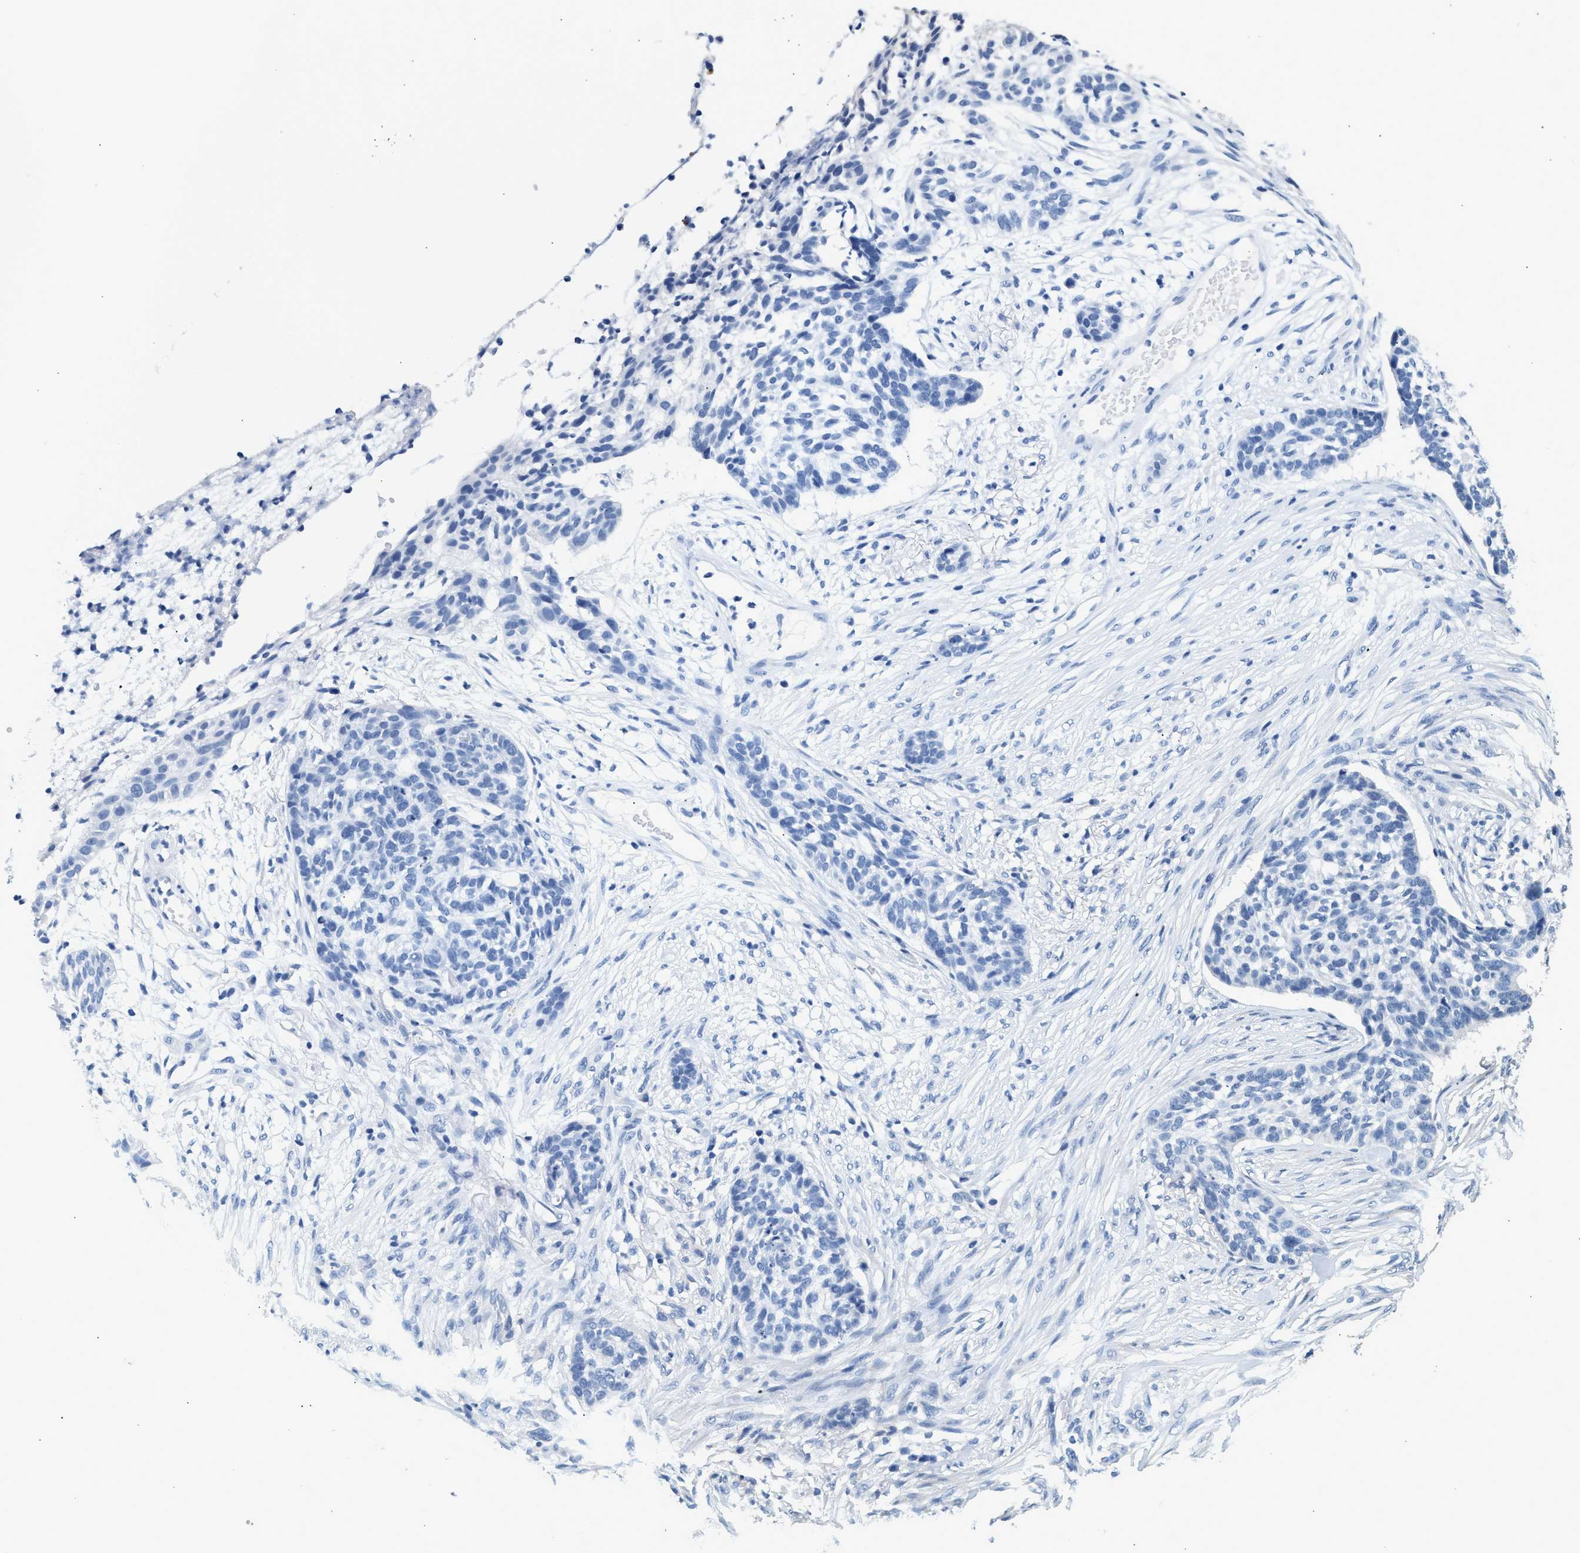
{"staining": {"intensity": "negative", "quantity": "none", "location": "none"}, "tissue": "skin cancer", "cell_type": "Tumor cells", "image_type": "cancer", "snomed": [{"axis": "morphology", "description": "Basal cell carcinoma"}, {"axis": "topography", "description": "Skin"}], "caption": "An image of human skin cancer (basal cell carcinoma) is negative for staining in tumor cells.", "gene": "DUSP14", "patient": {"sex": "male", "age": 85}}